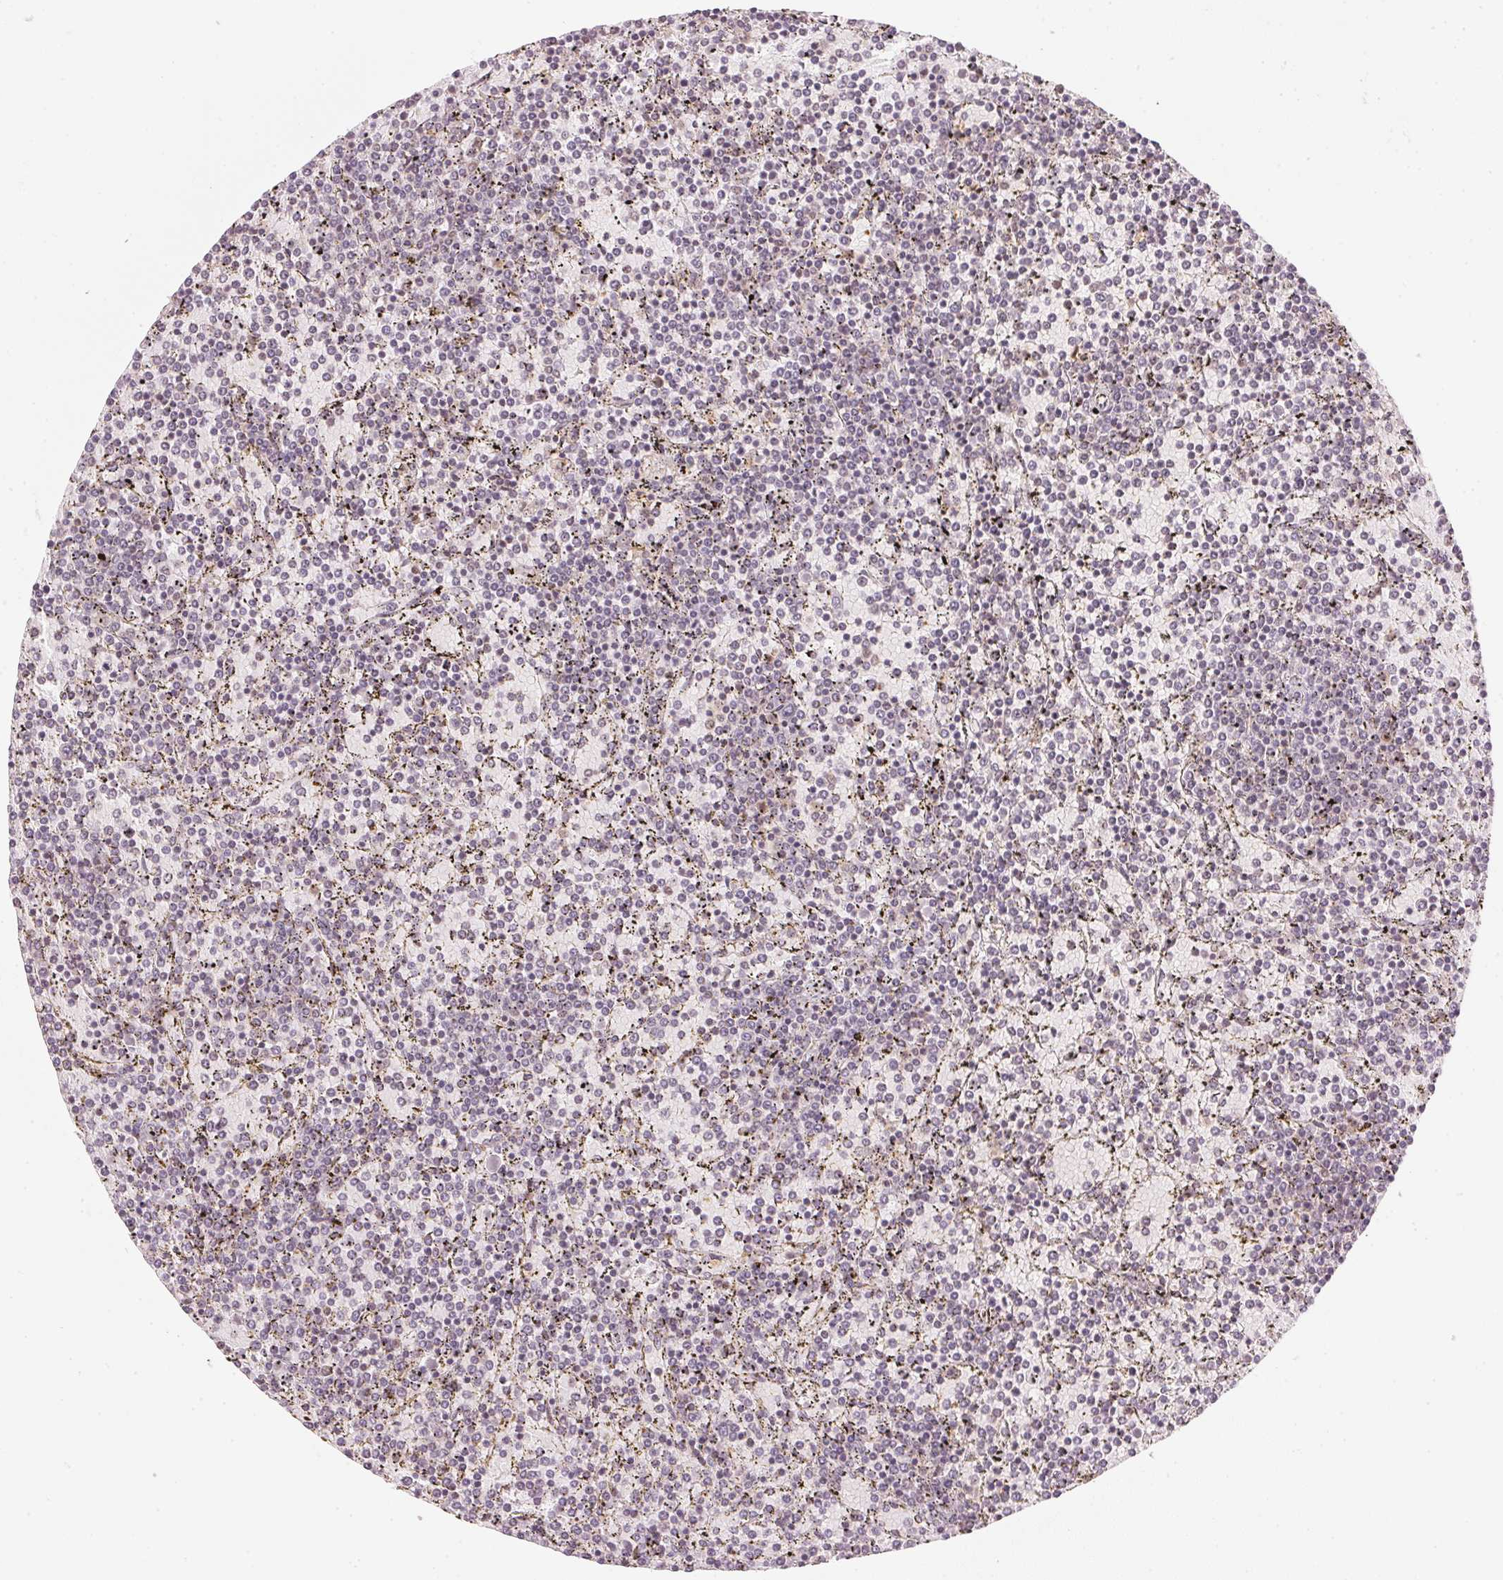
{"staining": {"intensity": "negative", "quantity": "none", "location": "none"}, "tissue": "lymphoma", "cell_type": "Tumor cells", "image_type": "cancer", "snomed": [{"axis": "morphology", "description": "Malignant lymphoma, non-Hodgkin's type, Low grade"}, {"axis": "topography", "description": "Spleen"}], "caption": "Tumor cells are negative for brown protein staining in malignant lymphoma, non-Hodgkin's type (low-grade).", "gene": "KPRP", "patient": {"sex": "female", "age": 77}}